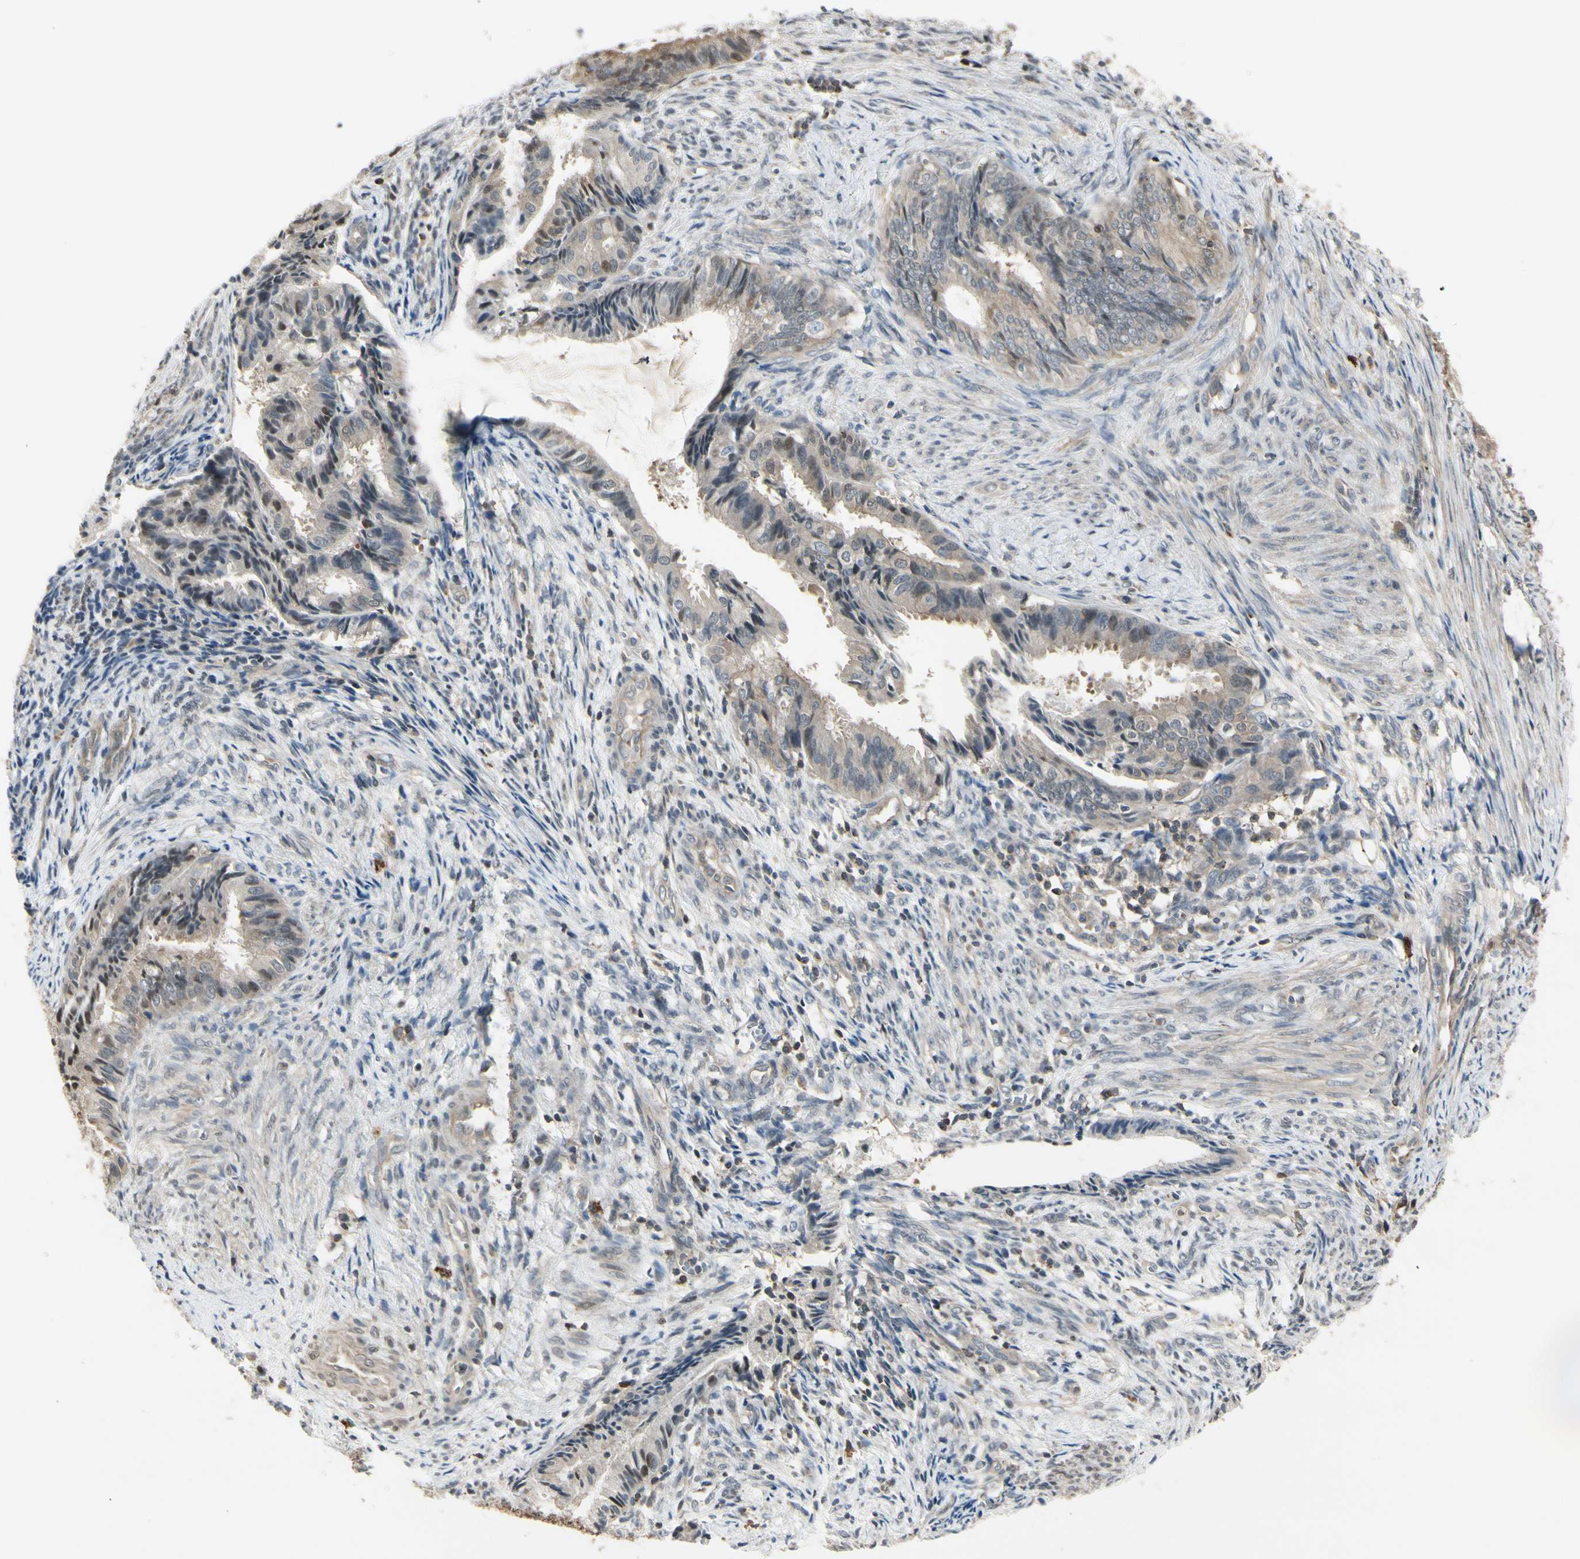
{"staining": {"intensity": "moderate", "quantity": ">75%", "location": "cytoplasmic/membranous"}, "tissue": "endometrial cancer", "cell_type": "Tumor cells", "image_type": "cancer", "snomed": [{"axis": "morphology", "description": "Adenocarcinoma, NOS"}, {"axis": "topography", "description": "Endometrium"}], "caption": "High-magnification brightfield microscopy of adenocarcinoma (endometrial) stained with DAB (3,3'-diaminobenzidine) (brown) and counterstained with hematoxylin (blue). tumor cells exhibit moderate cytoplasmic/membranous expression is seen in approximately>75% of cells. Ihc stains the protein in brown and the nuclei are stained blue.", "gene": "EVC", "patient": {"sex": "female", "age": 86}}